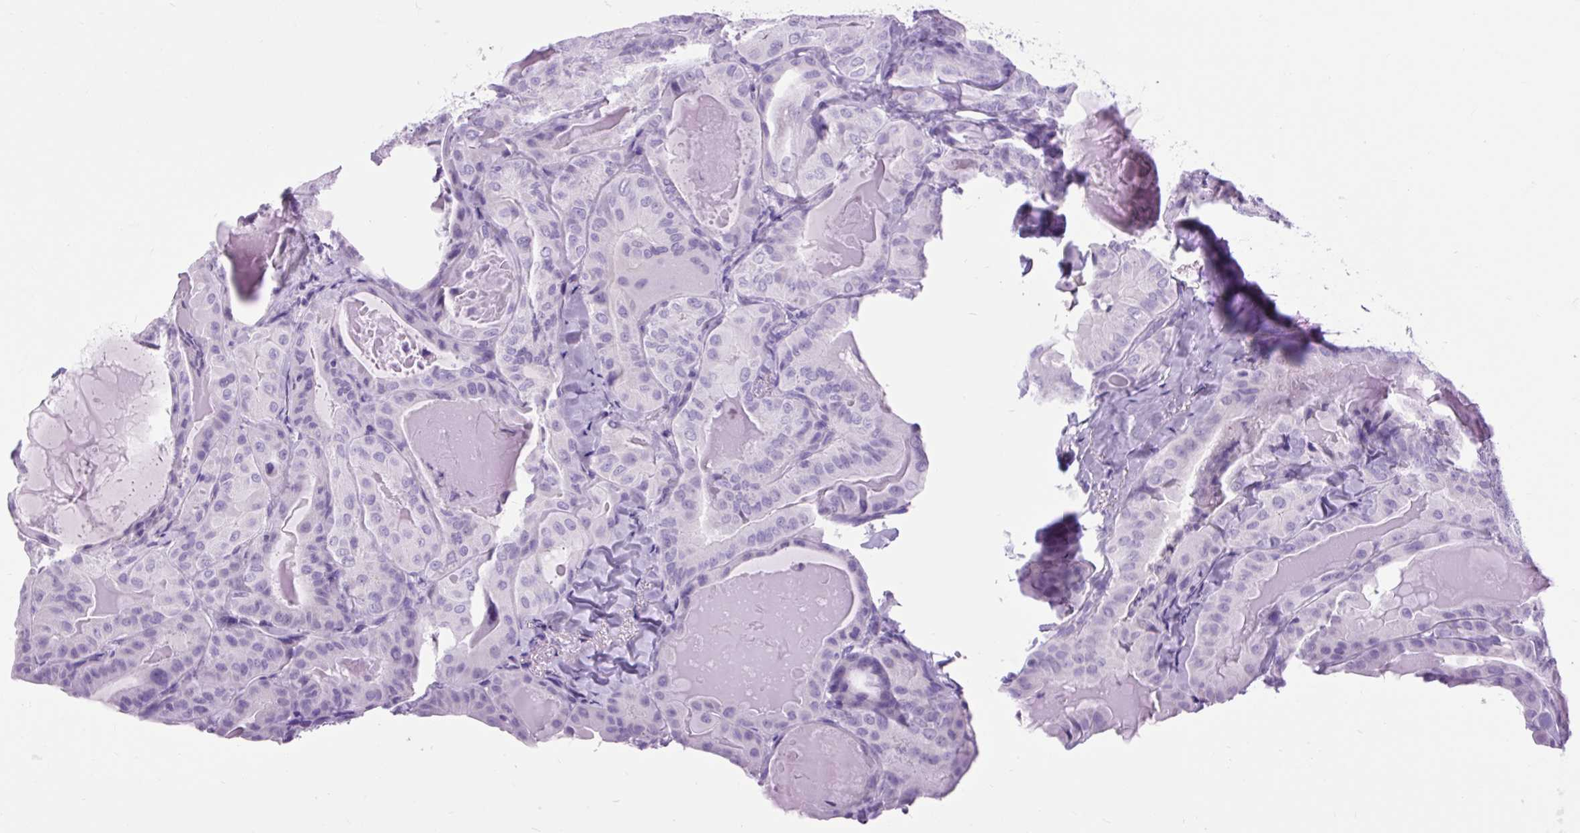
{"staining": {"intensity": "negative", "quantity": "none", "location": "none"}, "tissue": "thyroid cancer", "cell_type": "Tumor cells", "image_type": "cancer", "snomed": [{"axis": "morphology", "description": "Papillary adenocarcinoma, NOS"}, {"axis": "topography", "description": "Thyroid gland"}], "caption": "Immunohistochemistry (IHC) histopathology image of neoplastic tissue: human thyroid papillary adenocarcinoma stained with DAB displays no significant protein staining in tumor cells.", "gene": "DPP6", "patient": {"sex": "female", "age": 68}}